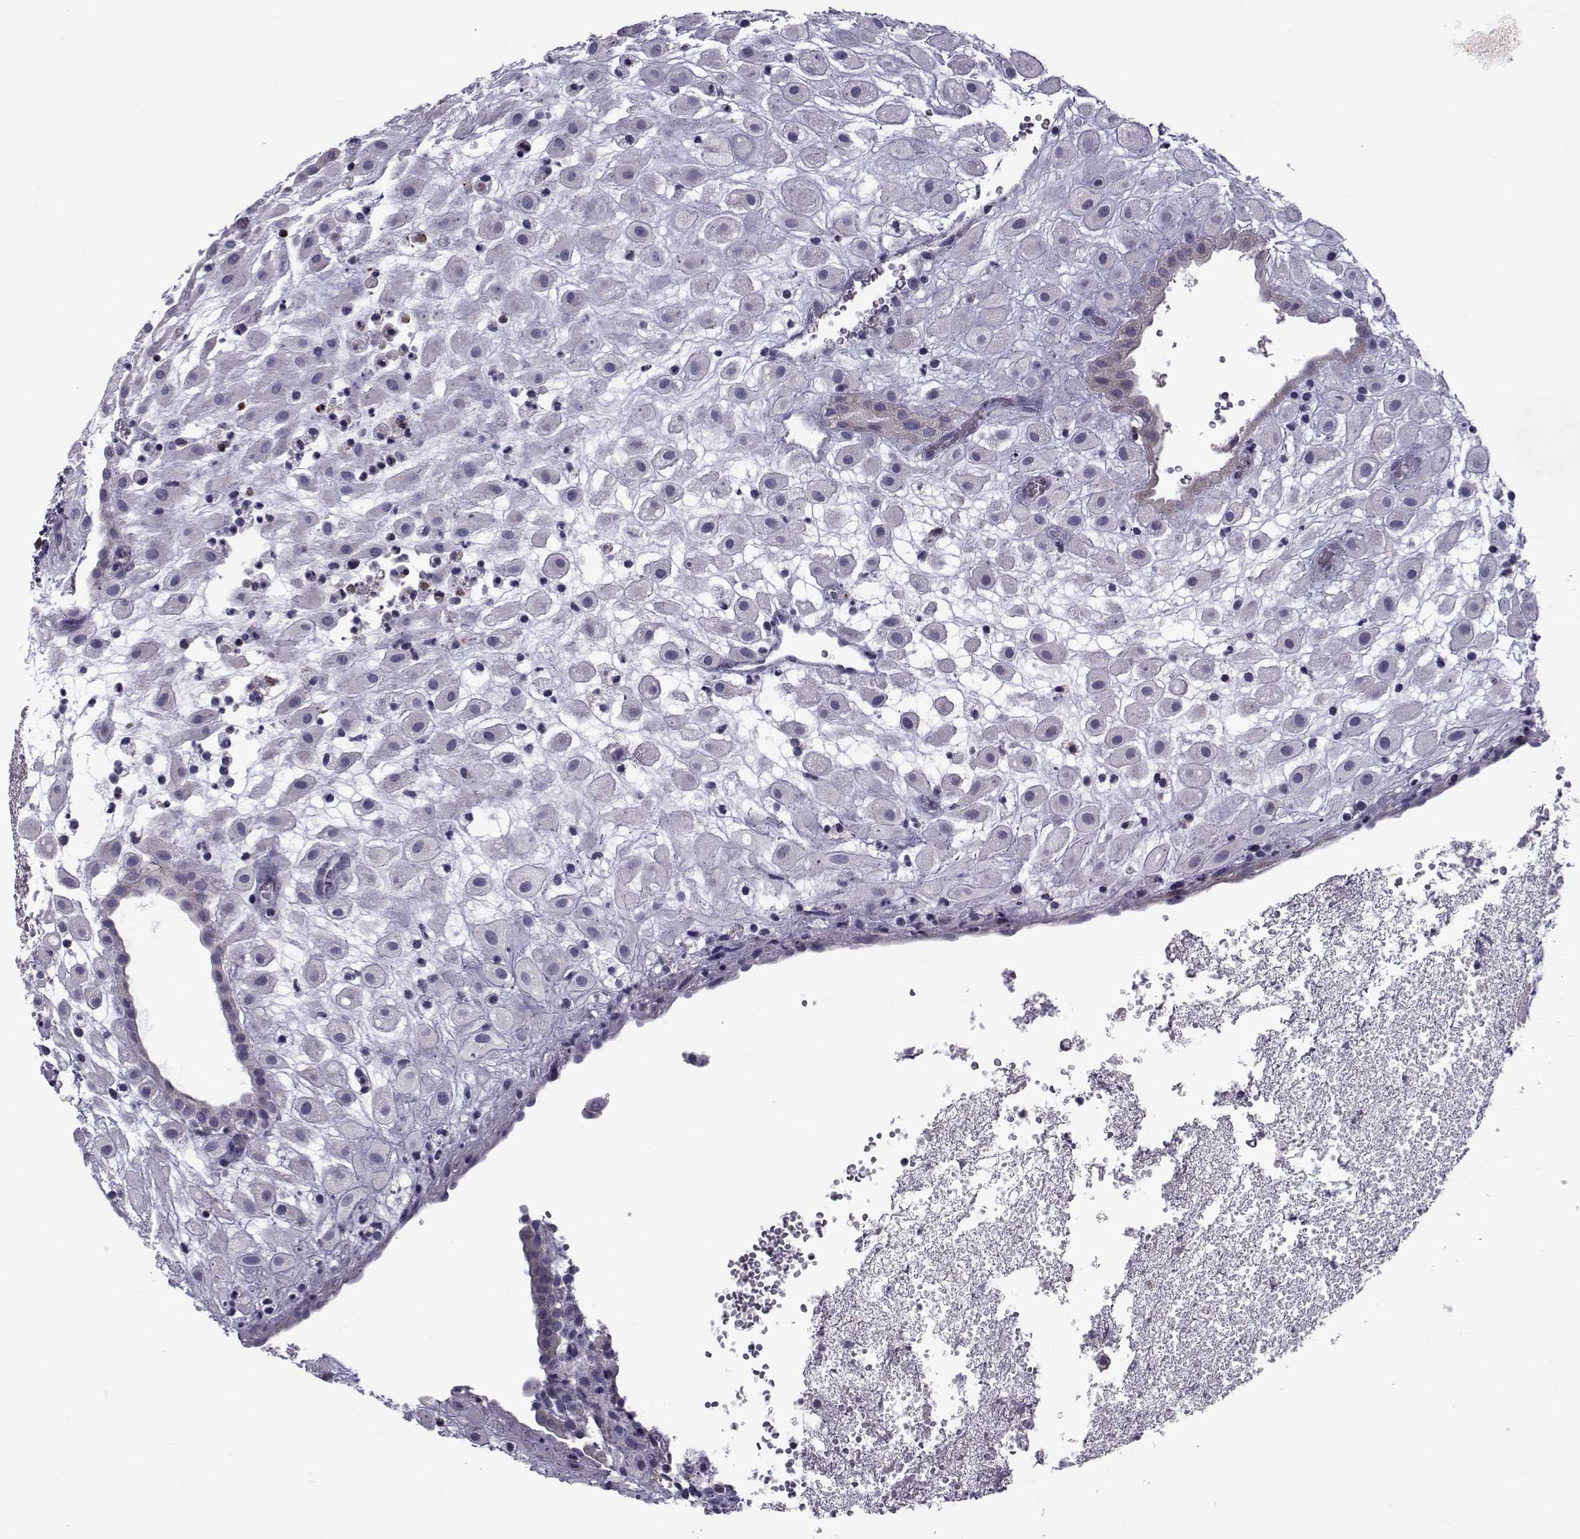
{"staining": {"intensity": "negative", "quantity": "none", "location": "none"}, "tissue": "placenta", "cell_type": "Decidual cells", "image_type": "normal", "snomed": [{"axis": "morphology", "description": "Normal tissue, NOS"}, {"axis": "topography", "description": "Placenta"}], "caption": "High power microscopy micrograph of an IHC histopathology image of benign placenta, revealing no significant positivity in decidual cells. (Brightfield microscopy of DAB (3,3'-diaminobenzidine) immunohistochemistry at high magnification).", "gene": "LRRC27", "patient": {"sex": "female", "age": 24}}